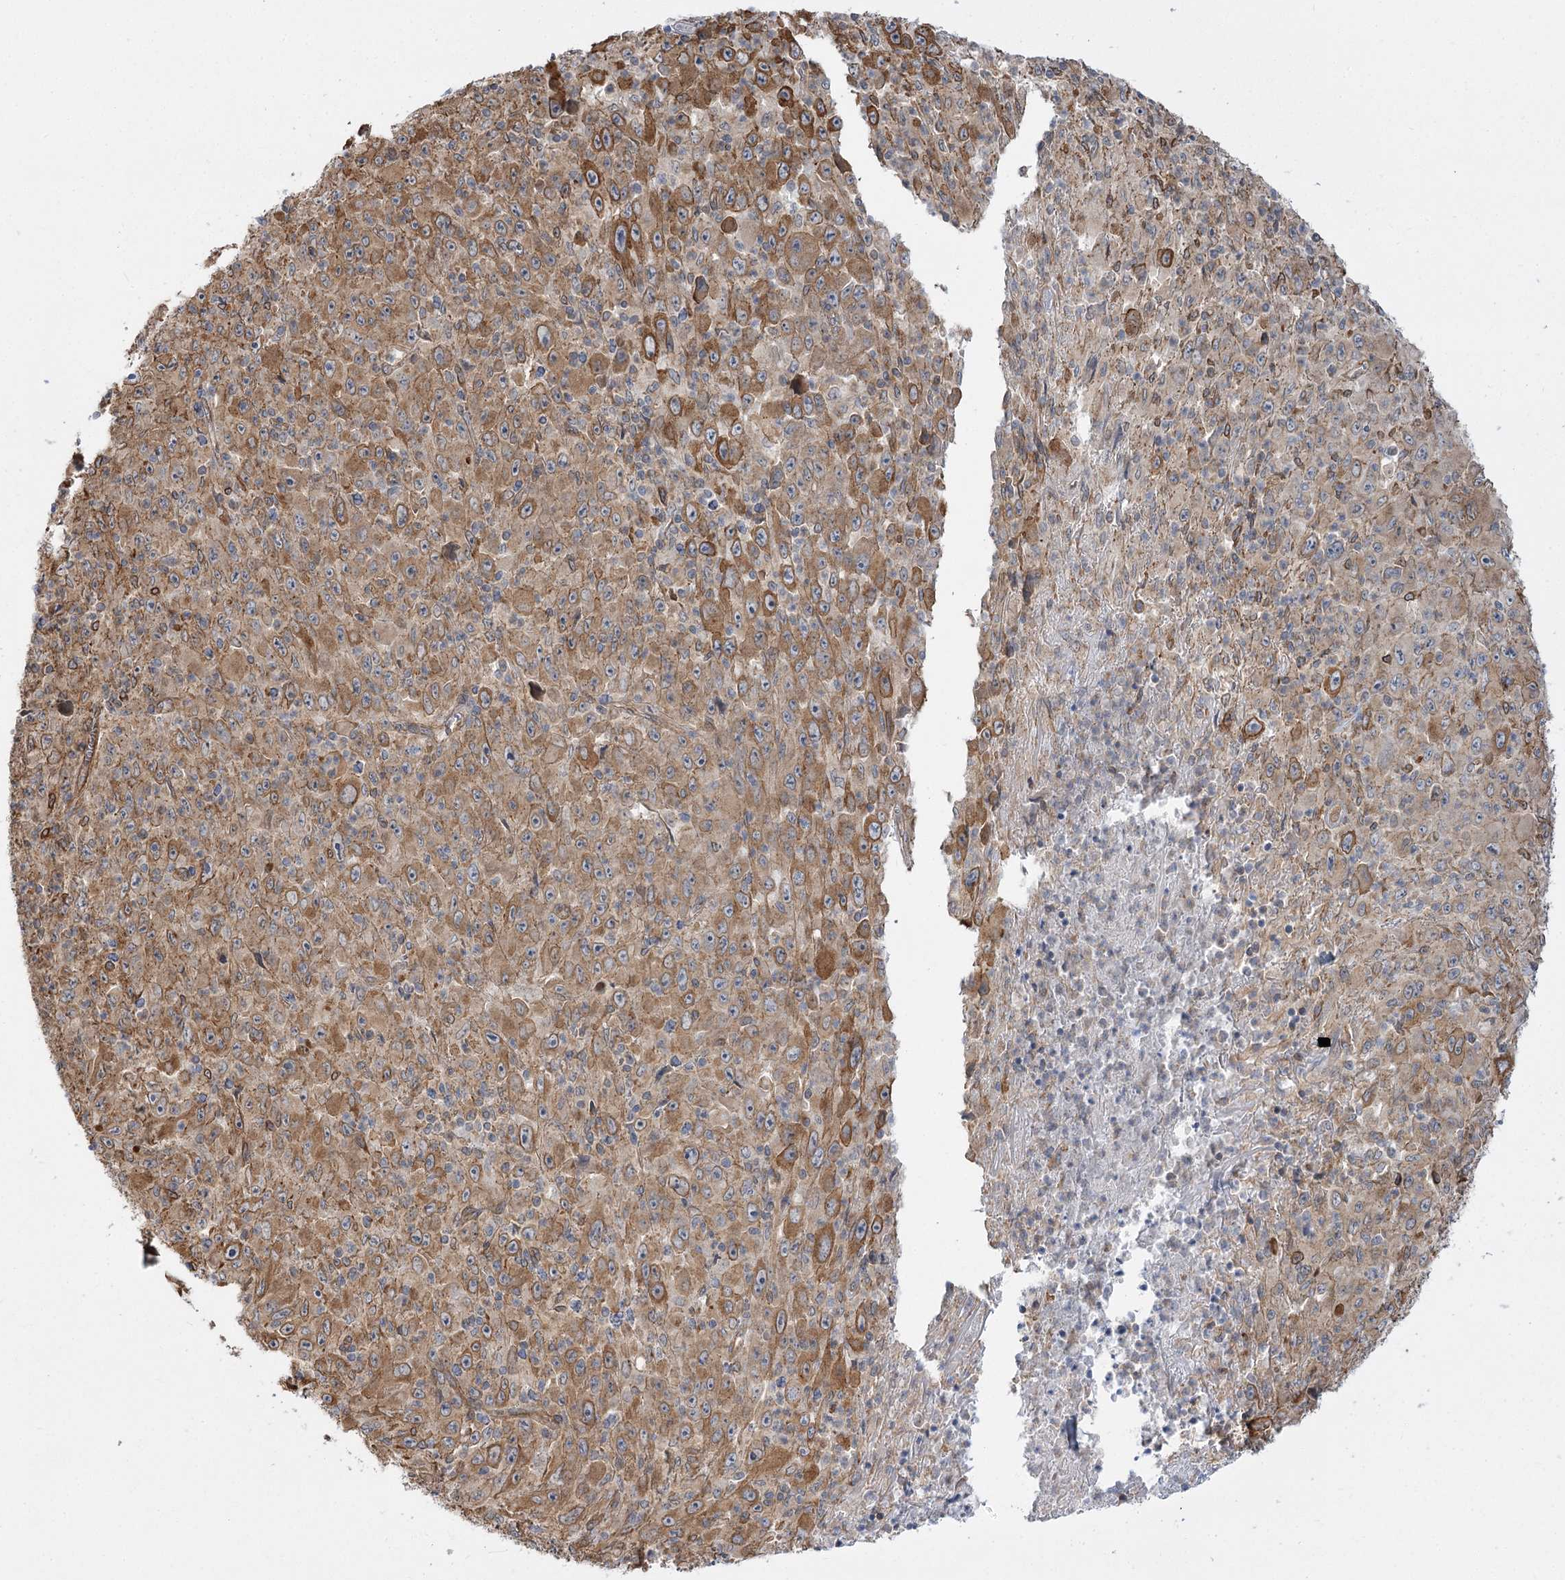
{"staining": {"intensity": "moderate", "quantity": ">75%", "location": "cytoplasmic/membranous"}, "tissue": "melanoma", "cell_type": "Tumor cells", "image_type": "cancer", "snomed": [{"axis": "morphology", "description": "Malignant melanoma, Metastatic site"}, {"axis": "topography", "description": "Skin"}], "caption": "Malignant melanoma (metastatic site) tissue demonstrates moderate cytoplasmic/membranous positivity in approximately >75% of tumor cells", "gene": "SH3BP5L", "patient": {"sex": "female", "age": 56}}